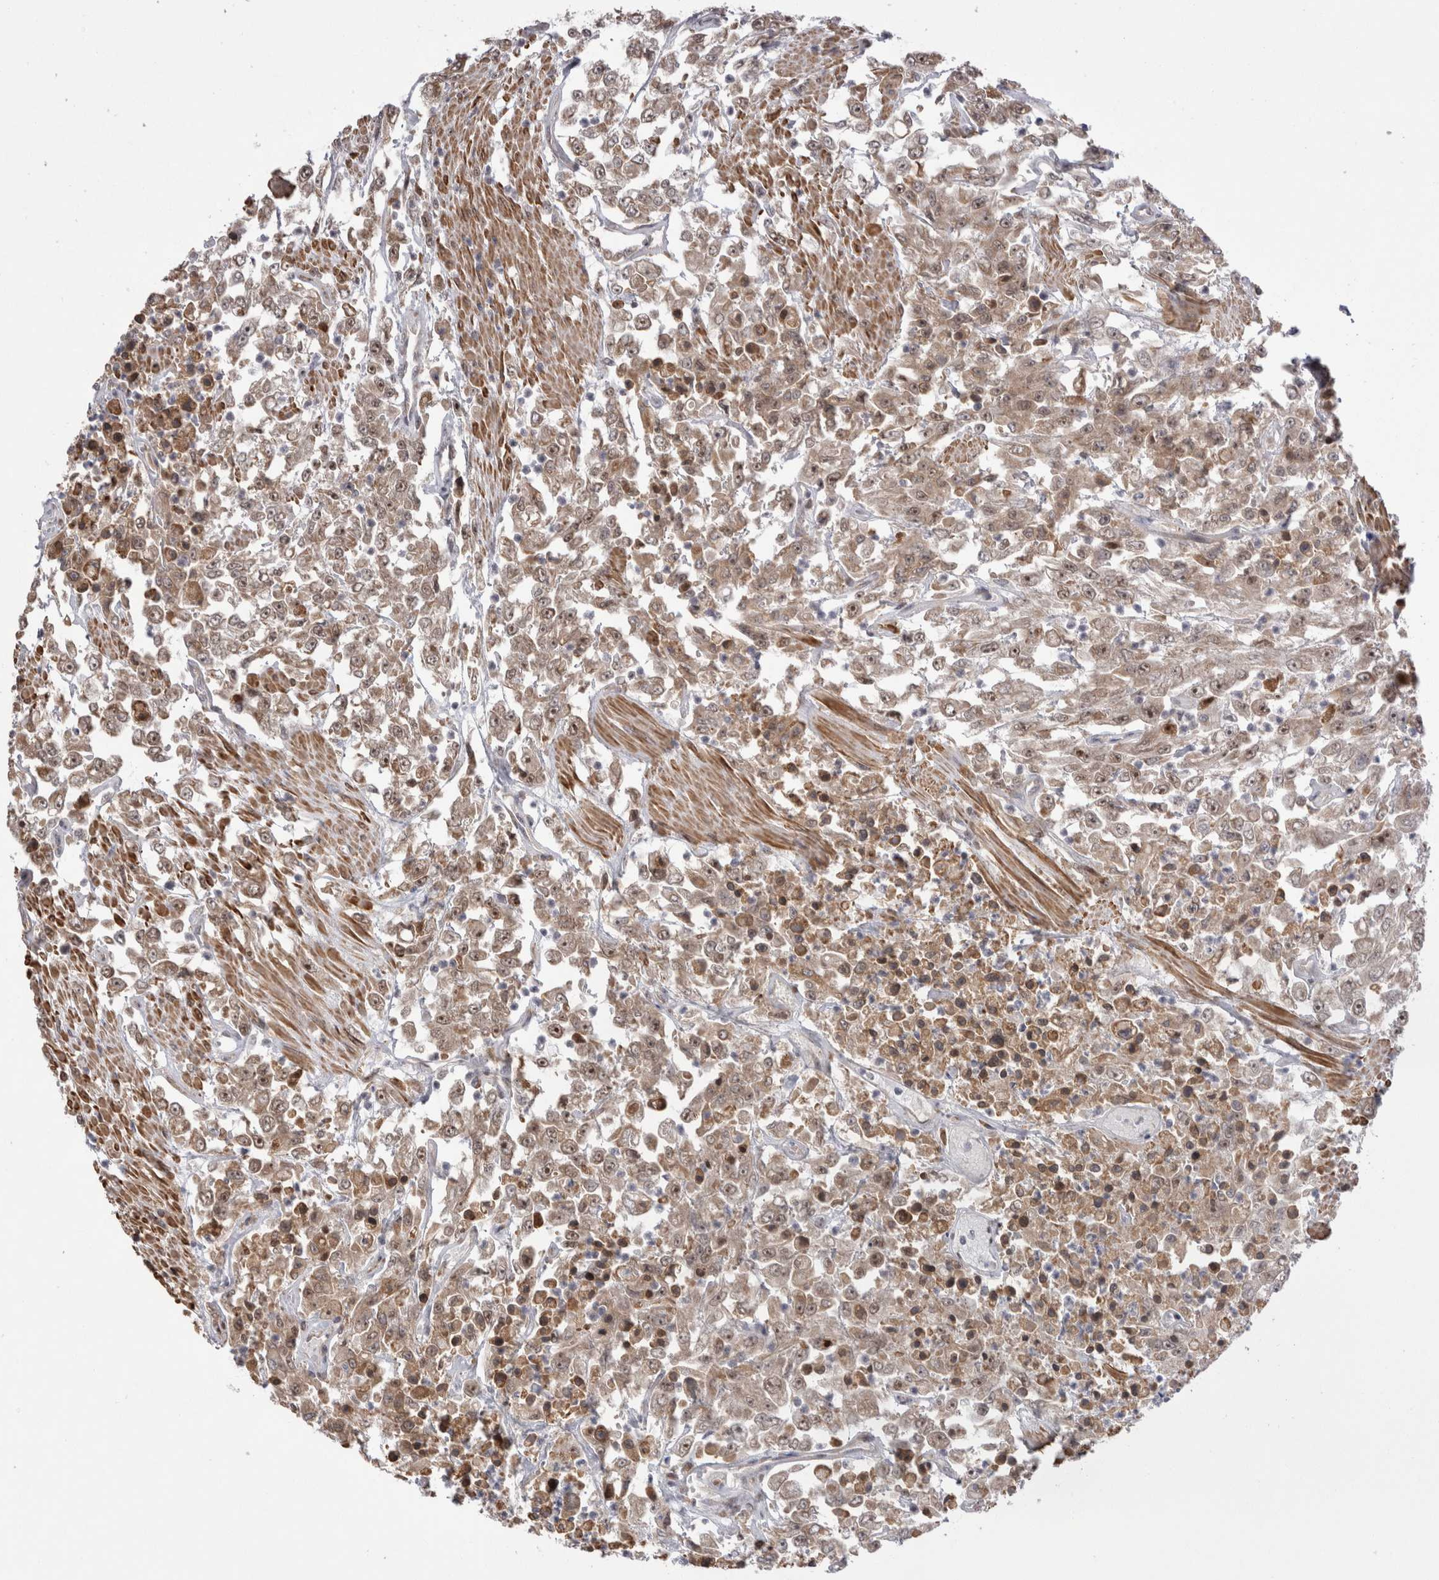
{"staining": {"intensity": "moderate", "quantity": ">75%", "location": "cytoplasmic/membranous,nuclear"}, "tissue": "urothelial cancer", "cell_type": "Tumor cells", "image_type": "cancer", "snomed": [{"axis": "morphology", "description": "Urothelial carcinoma, High grade"}, {"axis": "topography", "description": "Urinary bladder"}], "caption": "DAB immunohistochemical staining of human urothelial cancer demonstrates moderate cytoplasmic/membranous and nuclear protein positivity in about >75% of tumor cells.", "gene": "EXOSC4", "patient": {"sex": "male", "age": 46}}